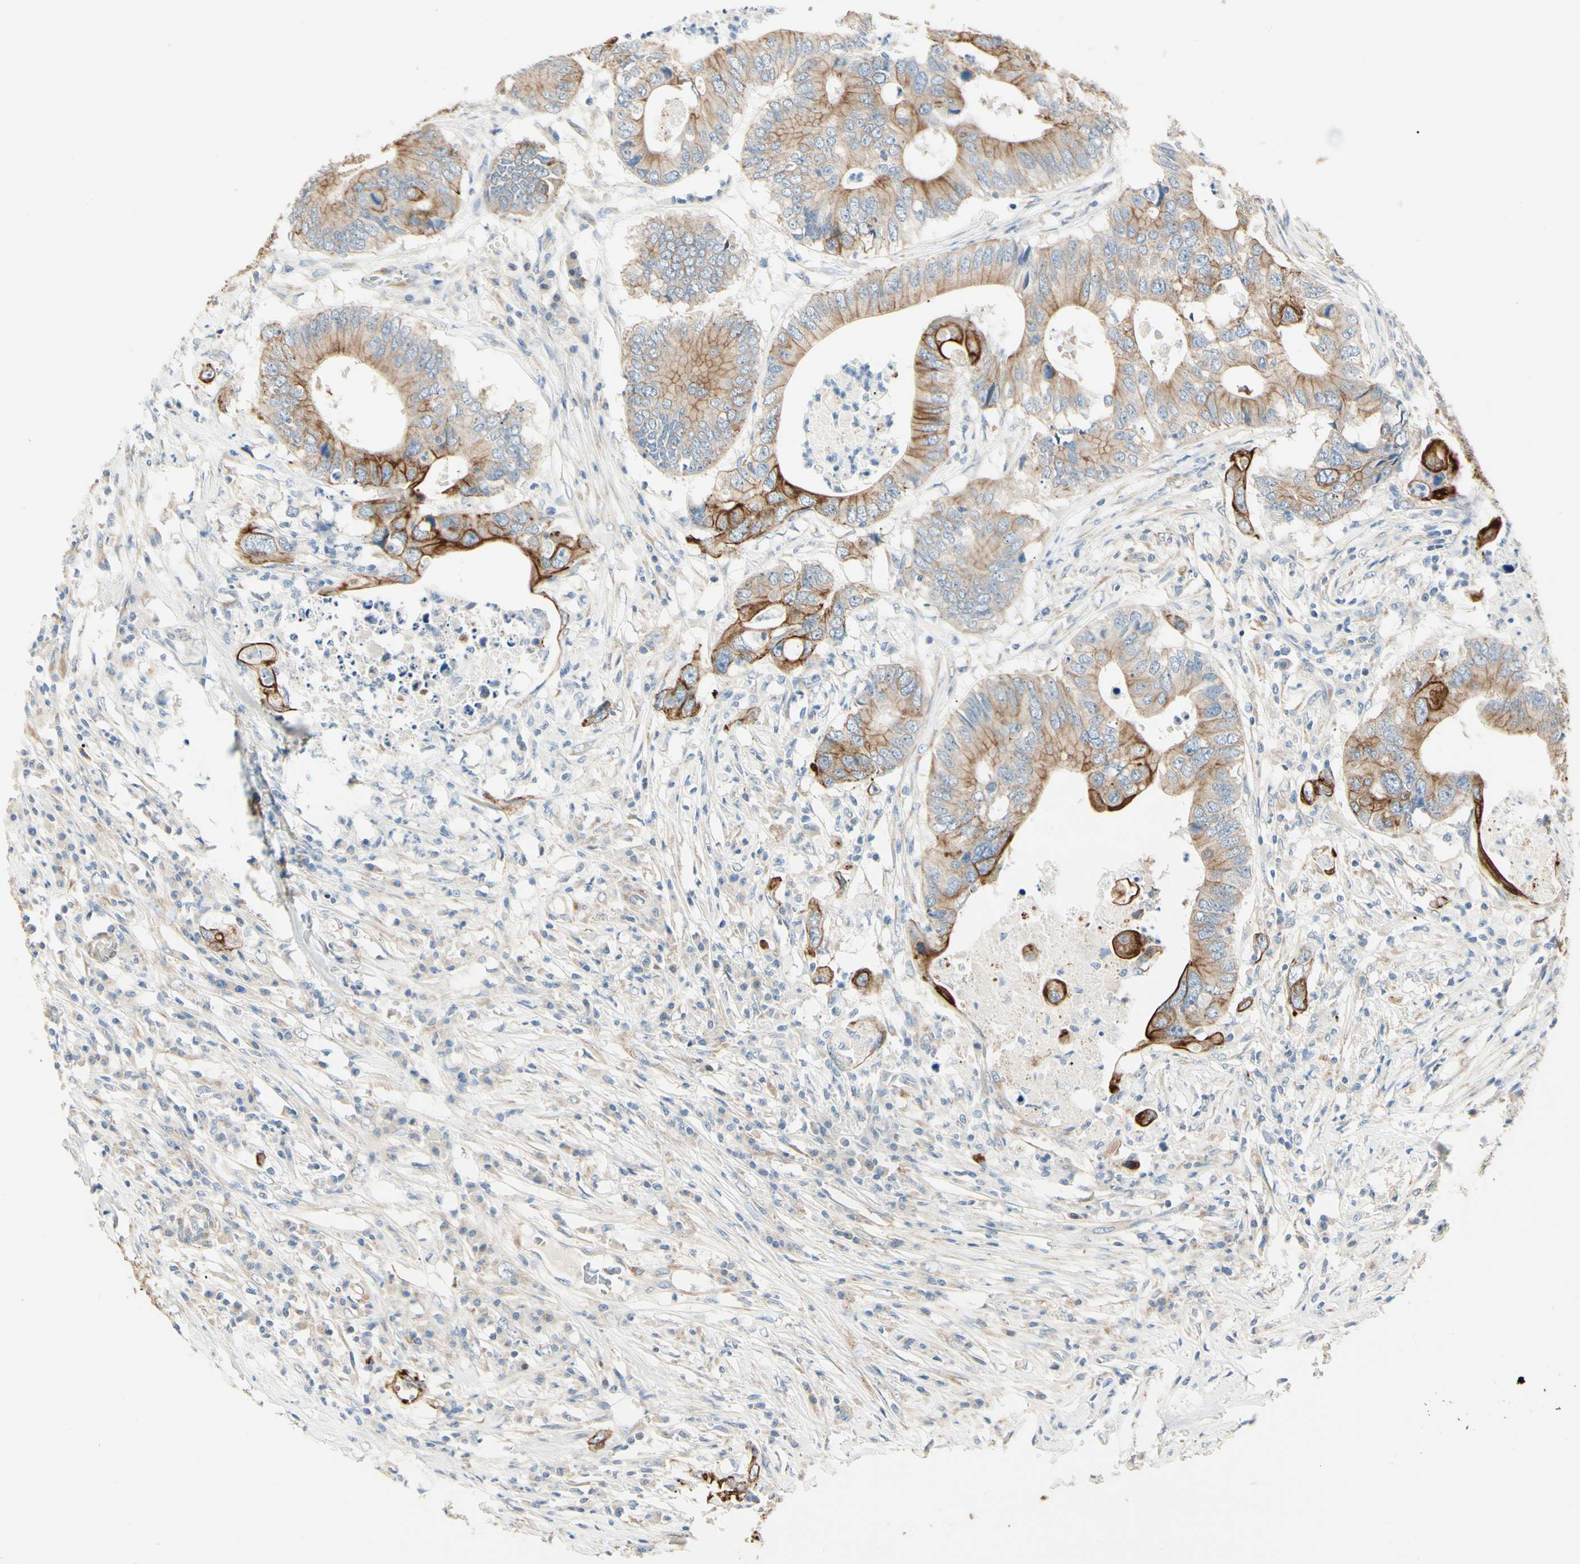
{"staining": {"intensity": "moderate", "quantity": ">75%", "location": "cytoplasmic/membranous"}, "tissue": "colorectal cancer", "cell_type": "Tumor cells", "image_type": "cancer", "snomed": [{"axis": "morphology", "description": "Adenocarcinoma, NOS"}, {"axis": "topography", "description": "Colon"}], "caption": "This is a photomicrograph of immunohistochemistry (IHC) staining of colorectal cancer (adenocarcinoma), which shows moderate expression in the cytoplasmic/membranous of tumor cells.", "gene": "DUSP12", "patient": {"sex": "male", "age": 71}}